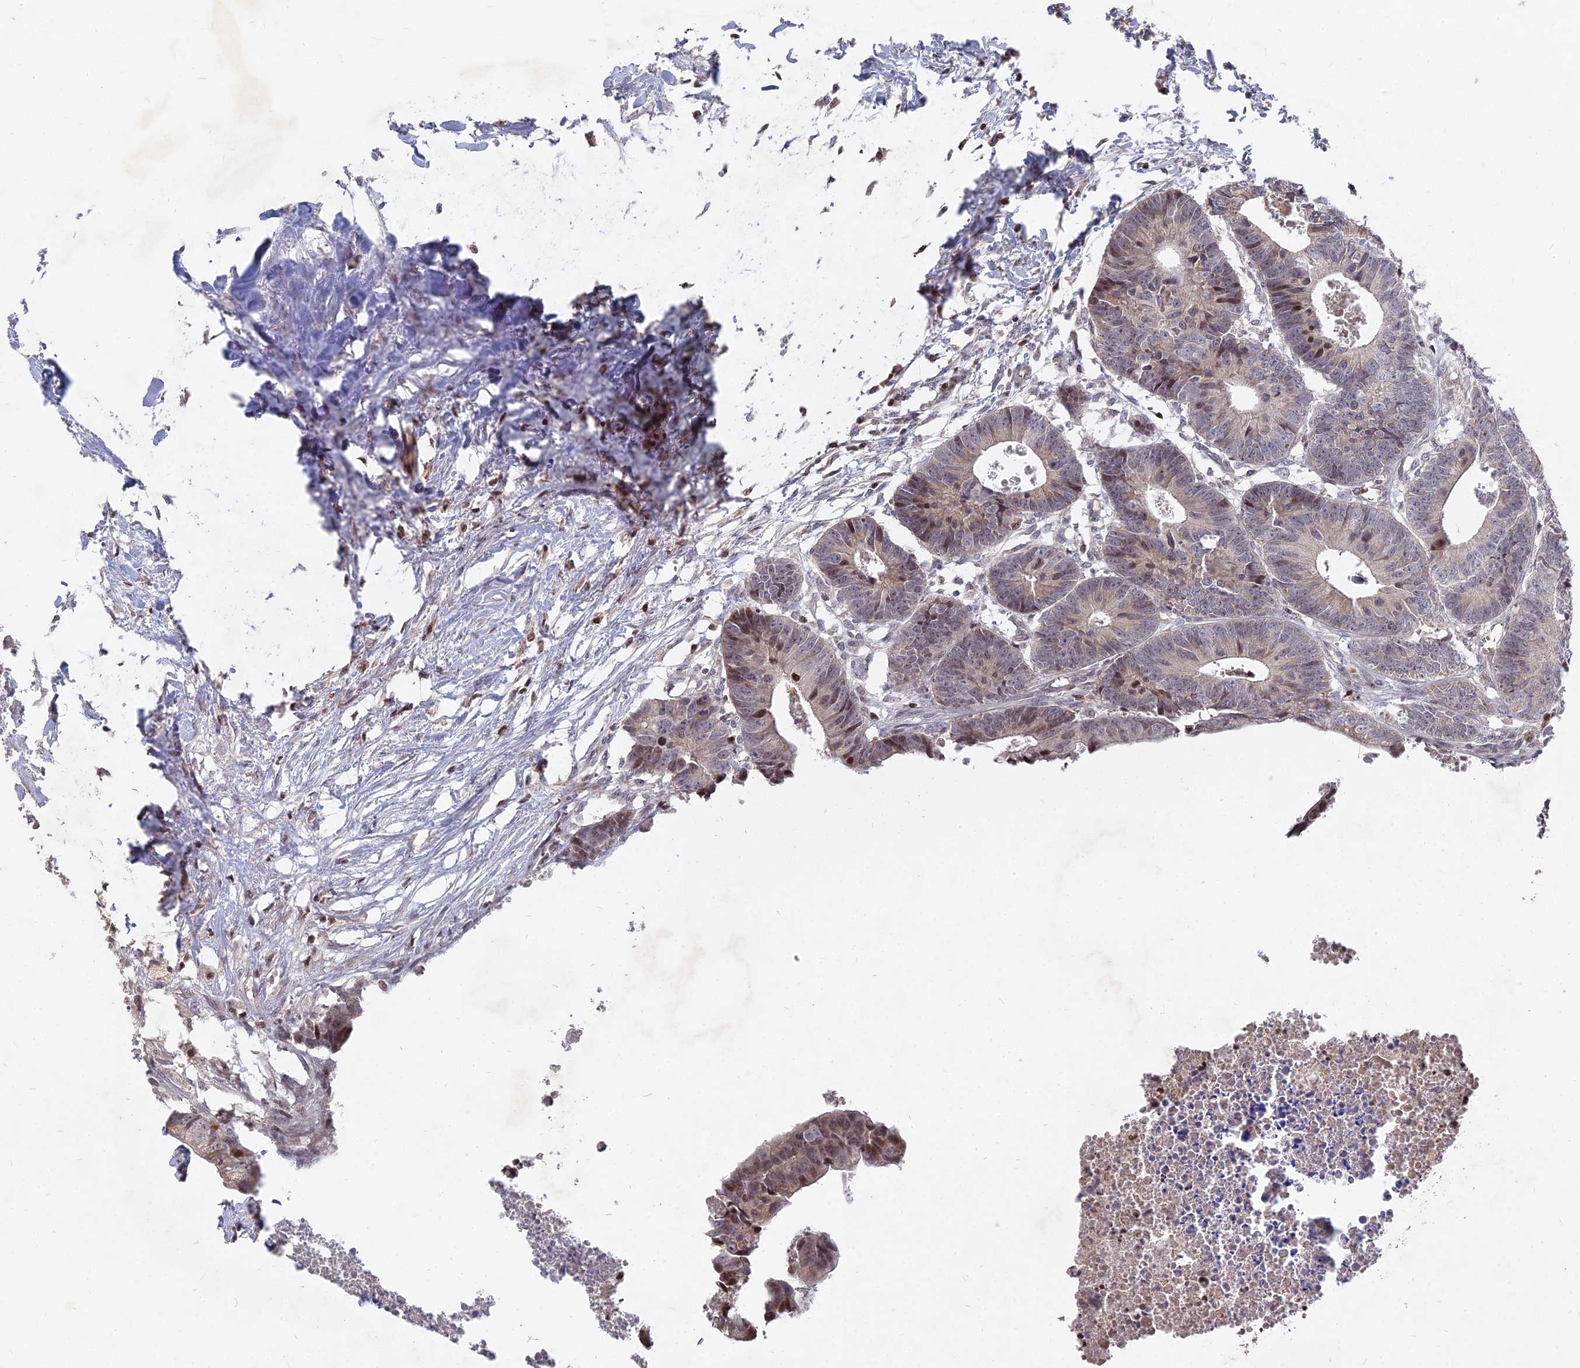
{"staining": {"intensity": "moderate", "quantity": "<25%", "location": "nuclear"}, "tissue": "colorectal cancer", "cell_type": "Tumor cells", "image_type": "cancer", "snomed": [{"axis": "morphology", "description": "Adenocarcinoma, NOS"}, {"axis": "topography", "description": "Colon"}], "caption": "Colorectal adenocarcinoma stained with DAB immunohistochemistry shows low levels of moderate nuclear positivity in about <25% of tumor cells.", "gene": "NR1H3", "patient": {"sex": "female", "age": 57}}